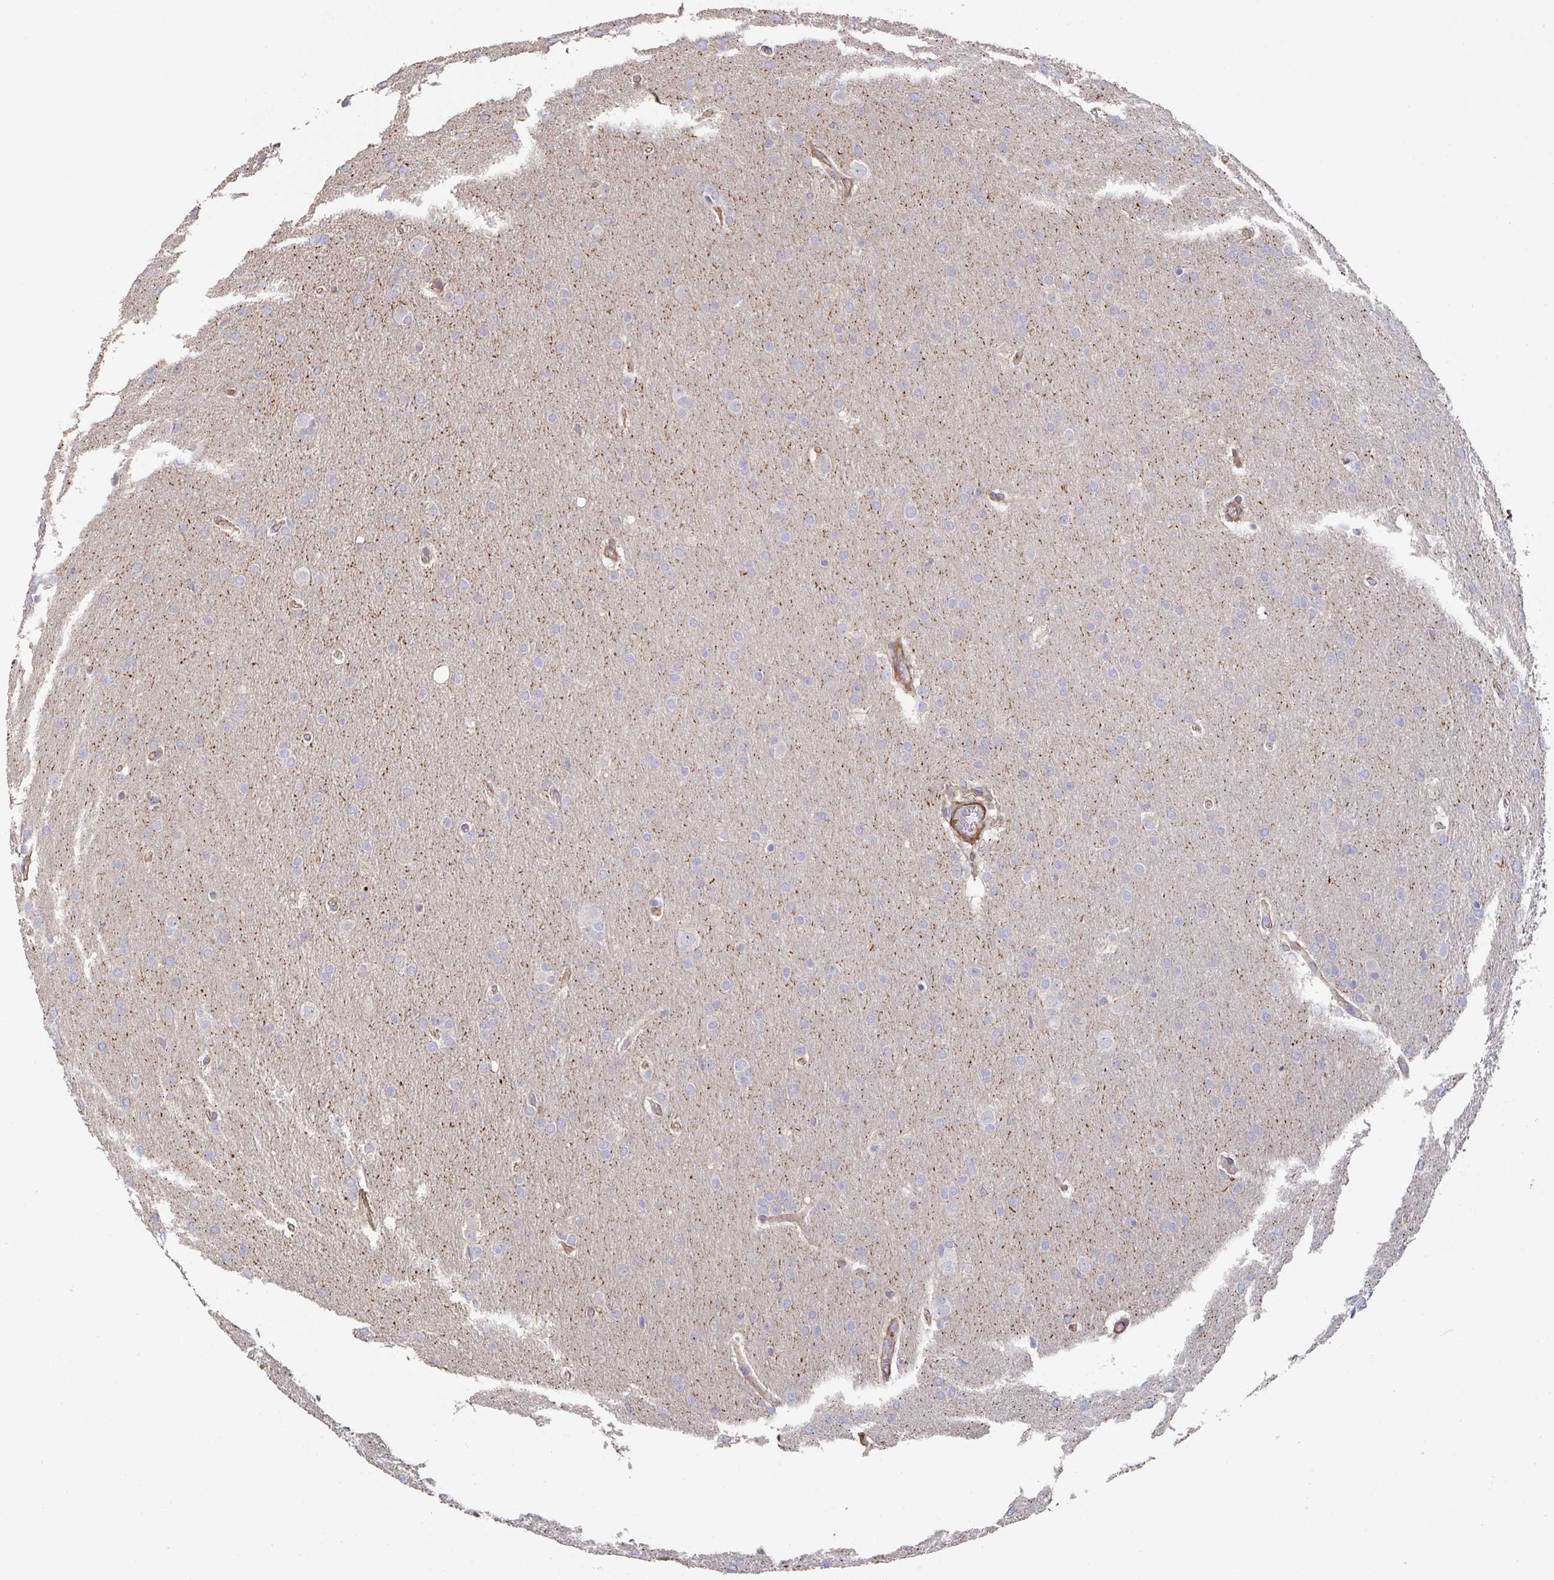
{"staining": {"intensity": "negative", "quantity": "none", "location": "none"}, "tissue": "glioma", "cell_type": "Tumor cells", "image_type": "cancer", "snomed": [{"axis": "morphology", "description": "Glioma, malignant, Low grade"}, {"axis": "topography", "description": "Brain"}], "caption": "Tumor cells show no significant protein expression in low-grade glioma (malignant).", "gene": "FZD2", "patient": {"sex": "female", "age": 32}}